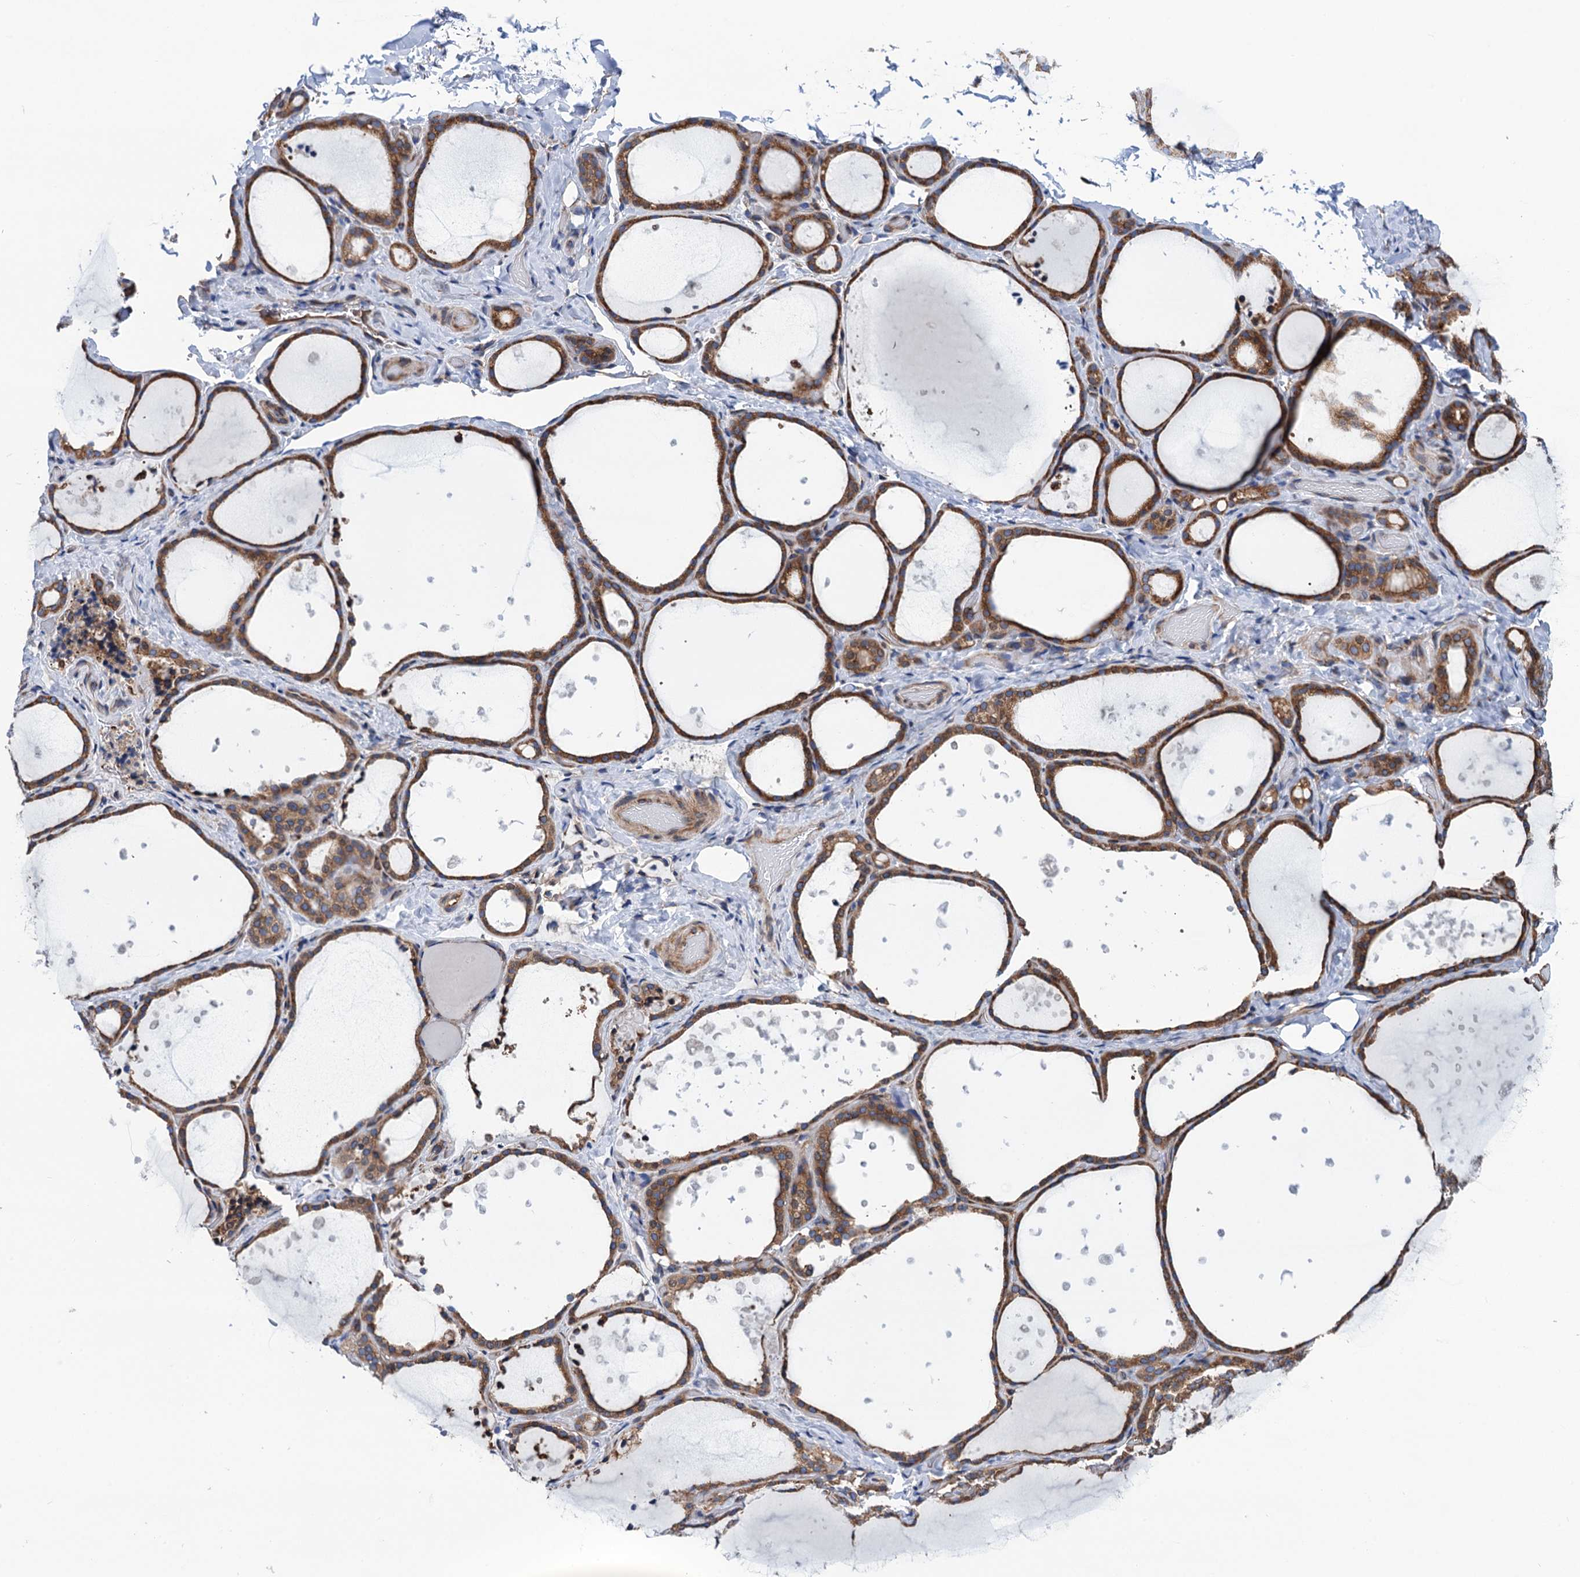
{"staining": {"intensity": "moderate", "quantity": ">75%", "location": "cytoplasmic/membranous"}, "tissue": "thyroid gland", "cell_type": "Glandular cells", "image_type": "normal", "snomed": [{"axis": "morphology", "description": "Normal tissue, NOS"}, {"axis": "topography", "description": "Thyroid gland"}], "caption": "Protein staining exhibits moderate cytoplasmic/membranous staining in approximately >75% of glandular cells in unremarkable thyroid gland.", "gene": "SLC12A7", "patient": {"sex": "female", "age": 44}}